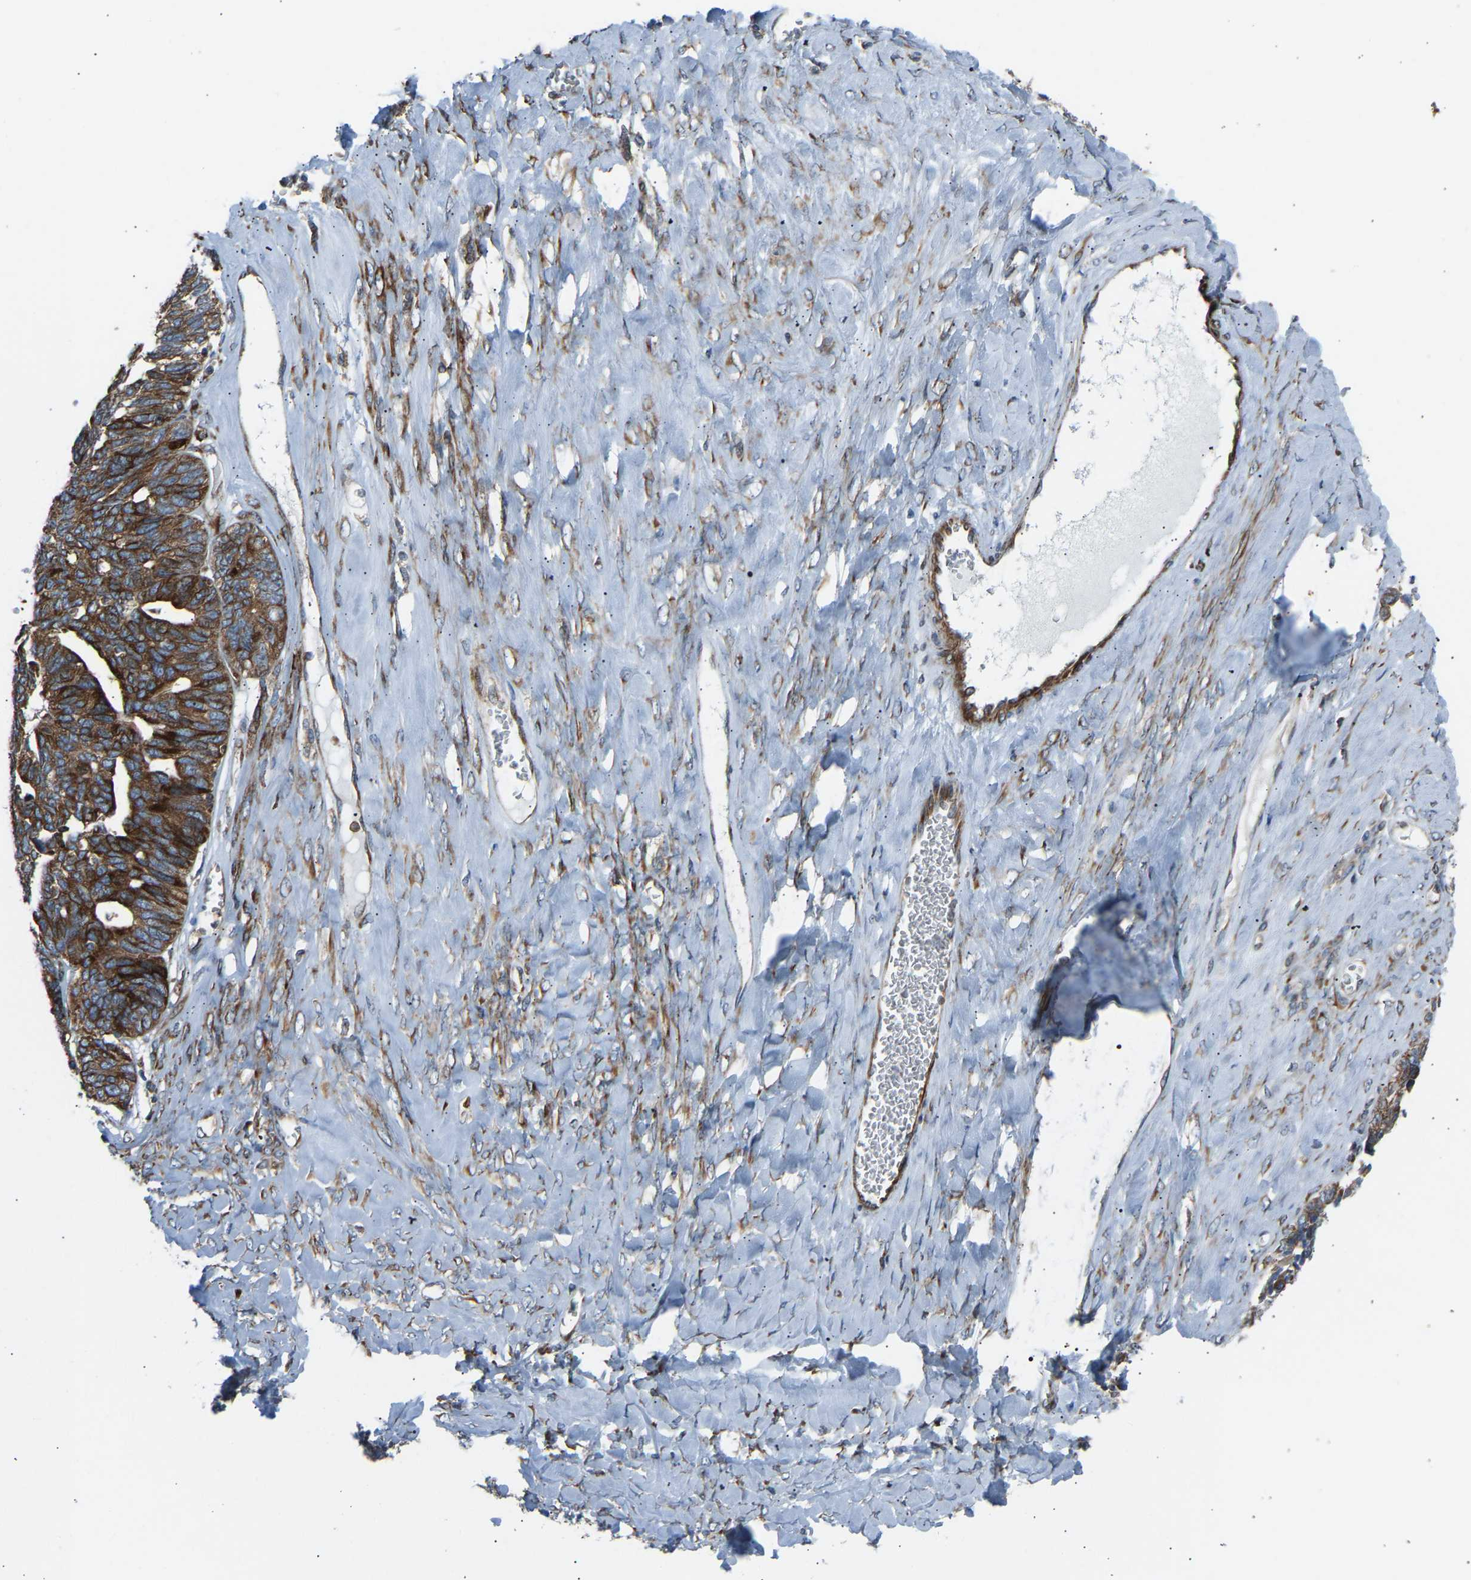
{"staining": {"intensity": "strong", "quantity": ">75%", "location": "cytoplasmic/membranous"}, "tissue": "ovarian cancer", "cell_type": "Tumor cells", "image_type": "cancer", "snomed": [{"axis": "morphology", "description": "Cystadenocarcinoma, serous, NOS"}, {"axis": "topography", "description": "Ovary"}], "caption": "High-power microscopy captured an IHC photomicrograph of ovarian cancer (serous cystadenocarcinoma), revealing strong cytoplasmic/membranous positivity in approximately >75% of tumor cells. Using DAB (3,3'-diaminobenzidine) (brown) and hematoxylin (blue) stains, captured at high magnification using brightfield microscopy.", "gene": "VPS41", "patient": {"sex": "female", "age": 79}}